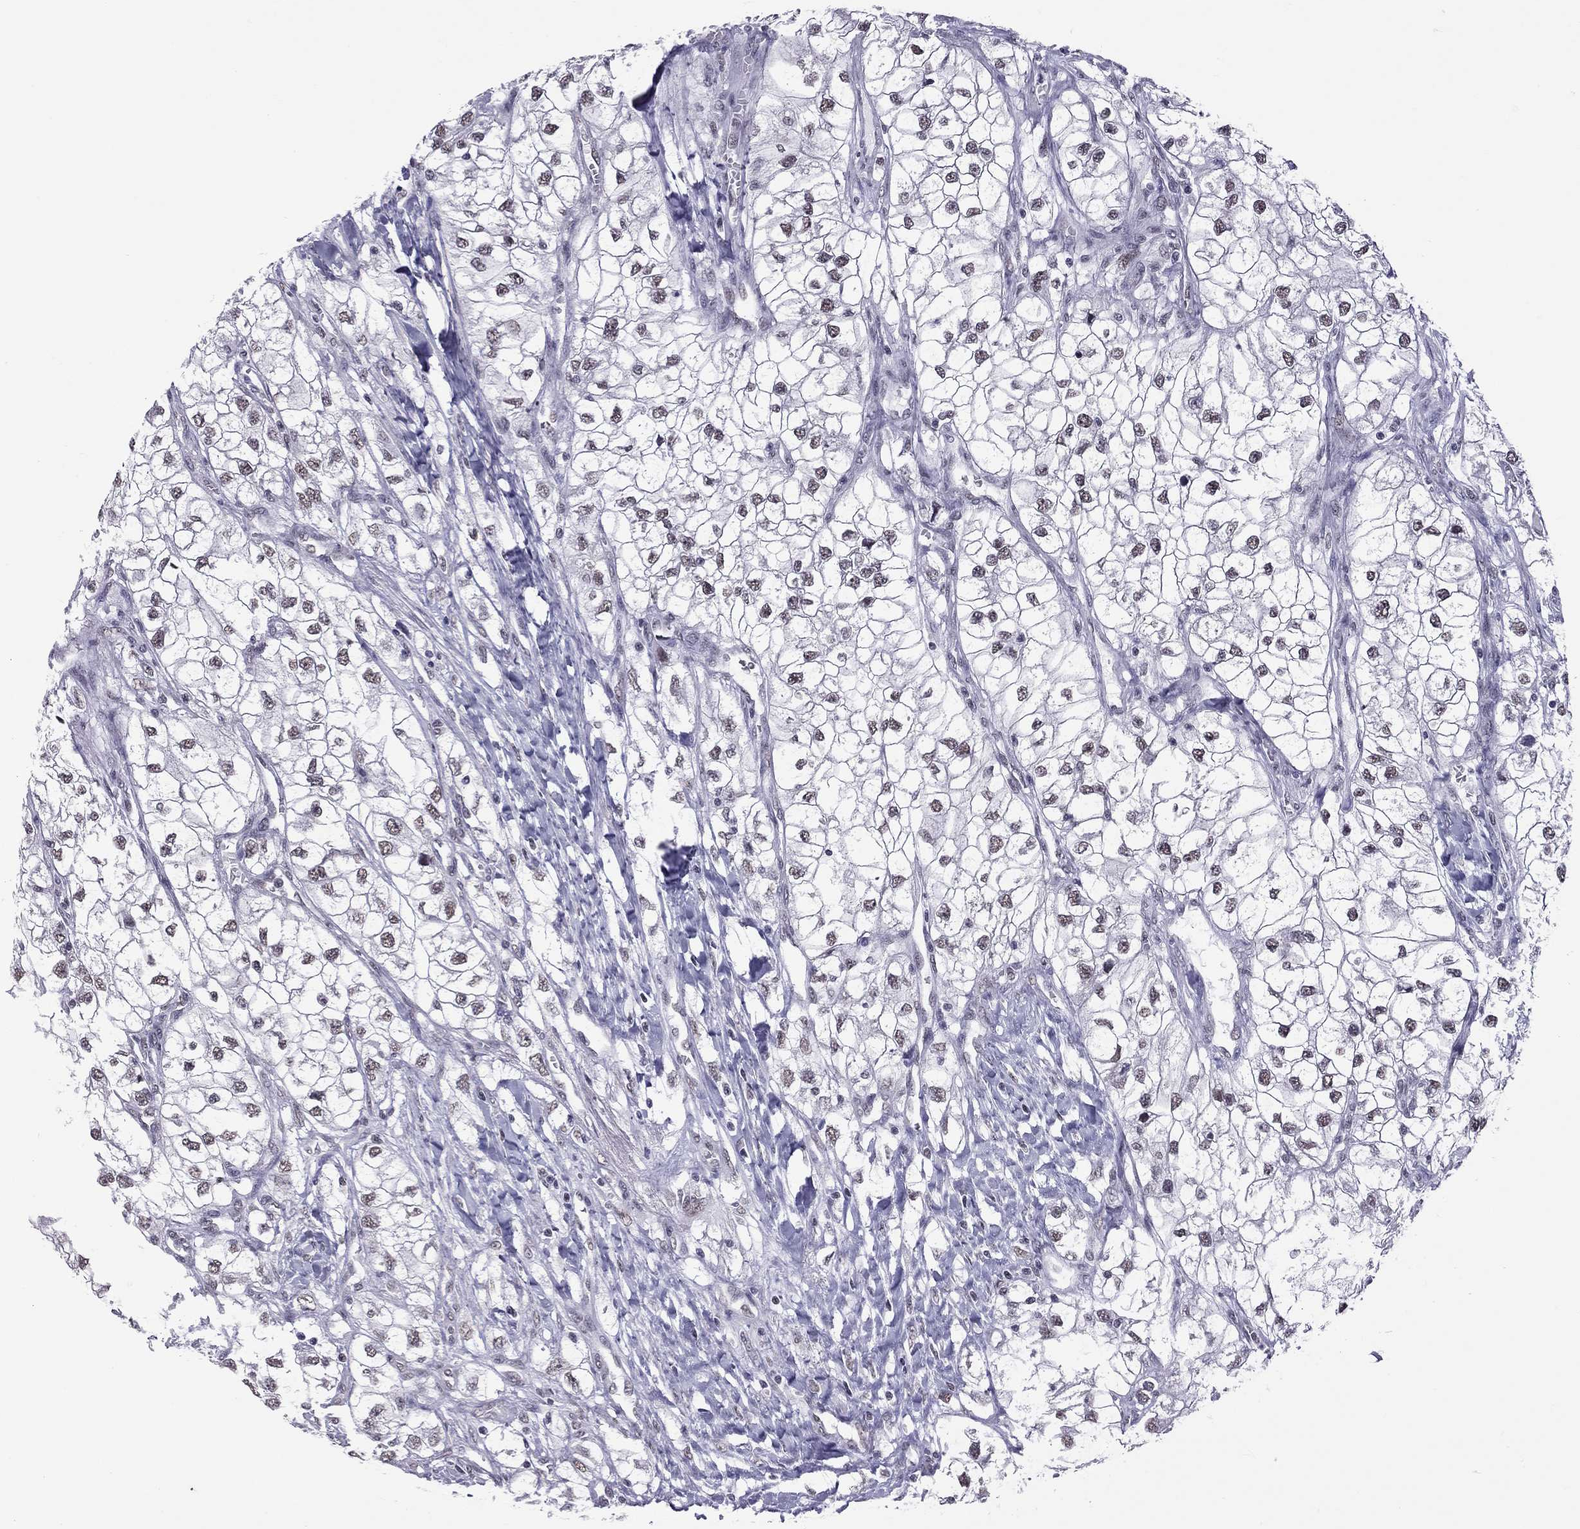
{"staining": {"intensity": "moderate", "quantity": "<25%", "location": "nuclear"}, "tissue": "renal cancer", "cell_type": "Tumor cells", "image_type": "cancer", "snomed": [{"axis": "morphology", "description": "Adenocarcinoma, NOS"}, {"axis": "topography", "description": "Kidney"}], "caption": "Immunohistochemistry (IHC) micrograph of neoplastic tissue: renal adenocarcinoma stained using immunohistochemistry exhibits low levels of moderate protein expression localized specifically in the nuclear of tumor cells, appearing as a nuclear brown color.", "gene": "PPP1R3A", "patient": {"sex": "male", "age": 59}}